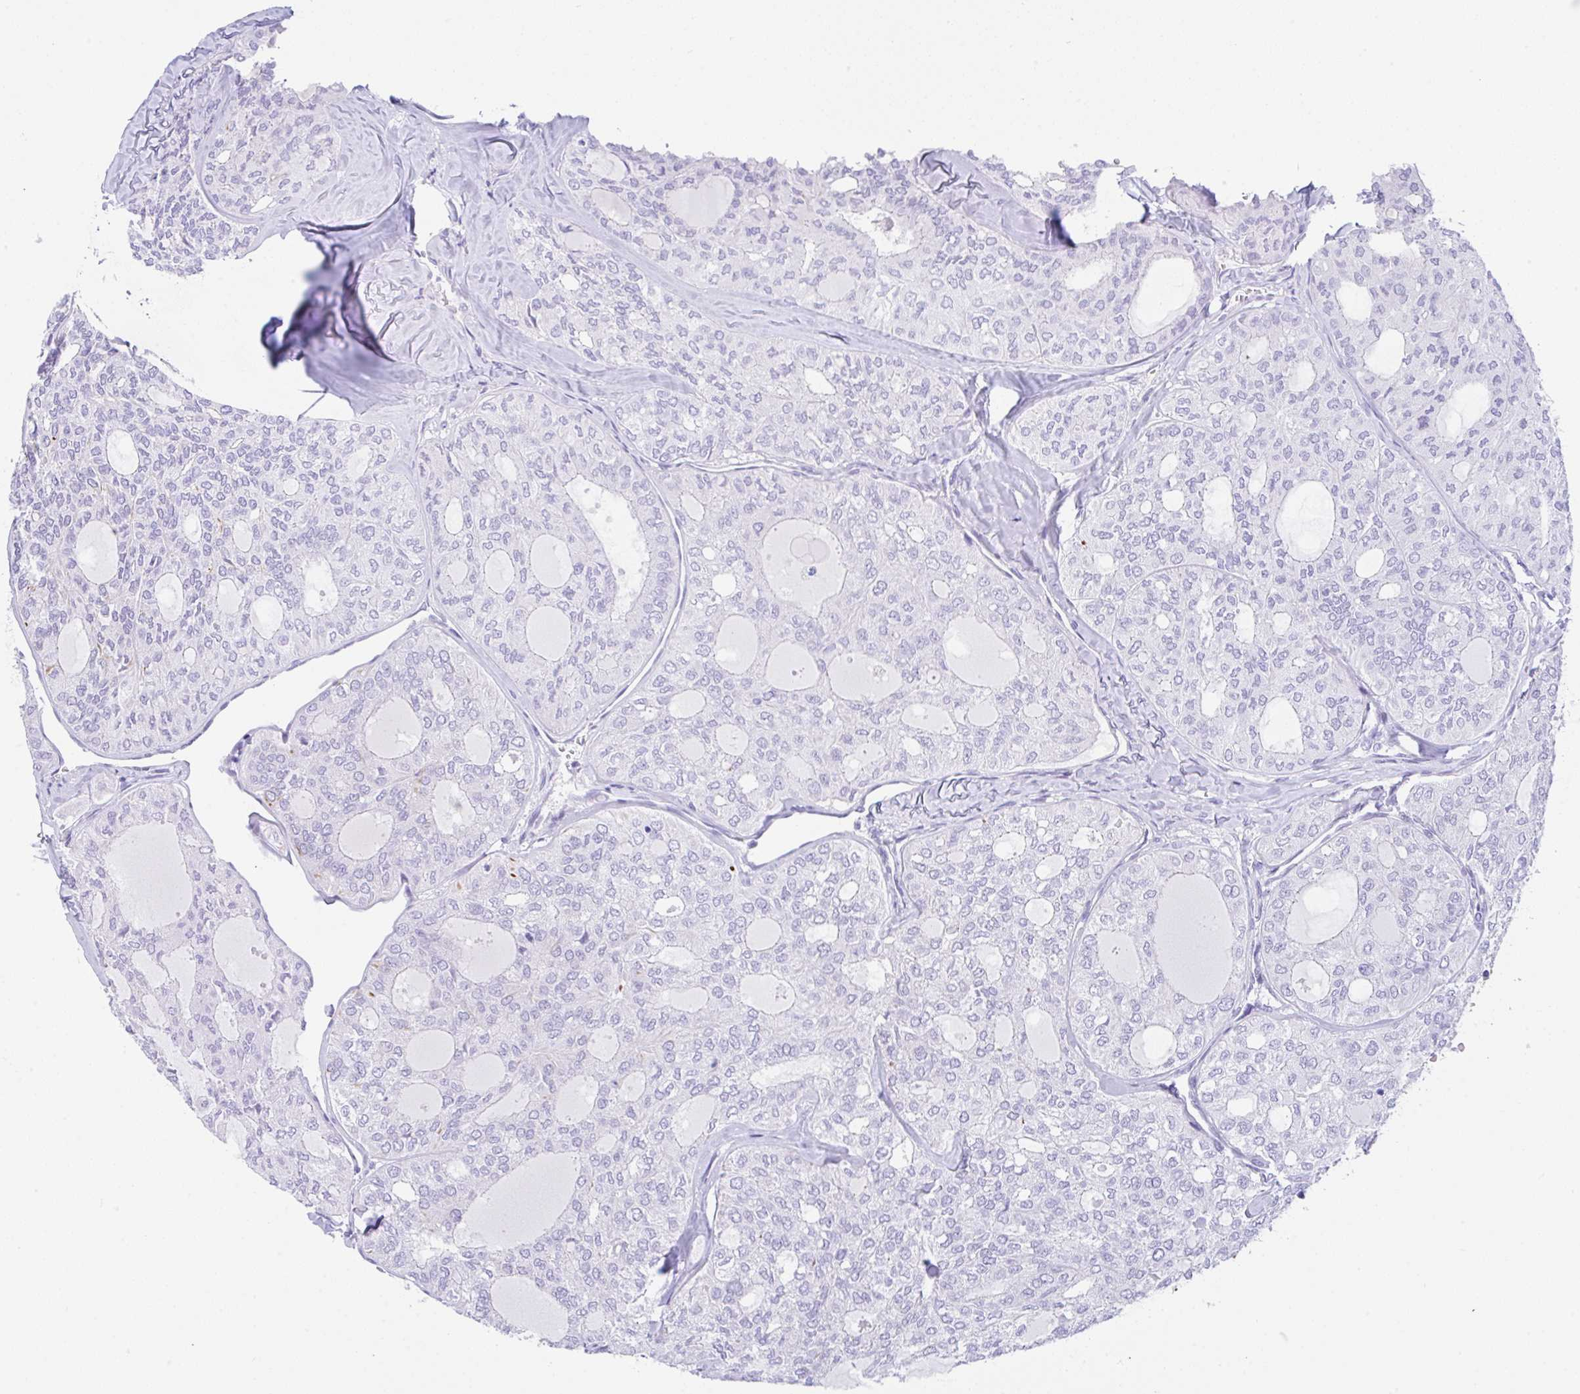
{"staining": {"intensity": "negative", "quantity": "none", "location": "none"}, "tissue": "thyroid cancer", "cell_type": "Tumor cells", "image_type": "cancer", "snomed": [{"axis": "morphology", "description": "Follicular adenoma carcinoma, NOS"}, {"axis": "topography", "description": "Thyroid gland"}], "caption": "Immunohistochemistry (IHC) image of neoplastic tissue: follicular adenoma carcinoma (thyroid) stained with DAB shows no significant protein positivity in tumor cells.", "gene": "NDUFAF8", "patient": {"sex": "male", "age": 75}}